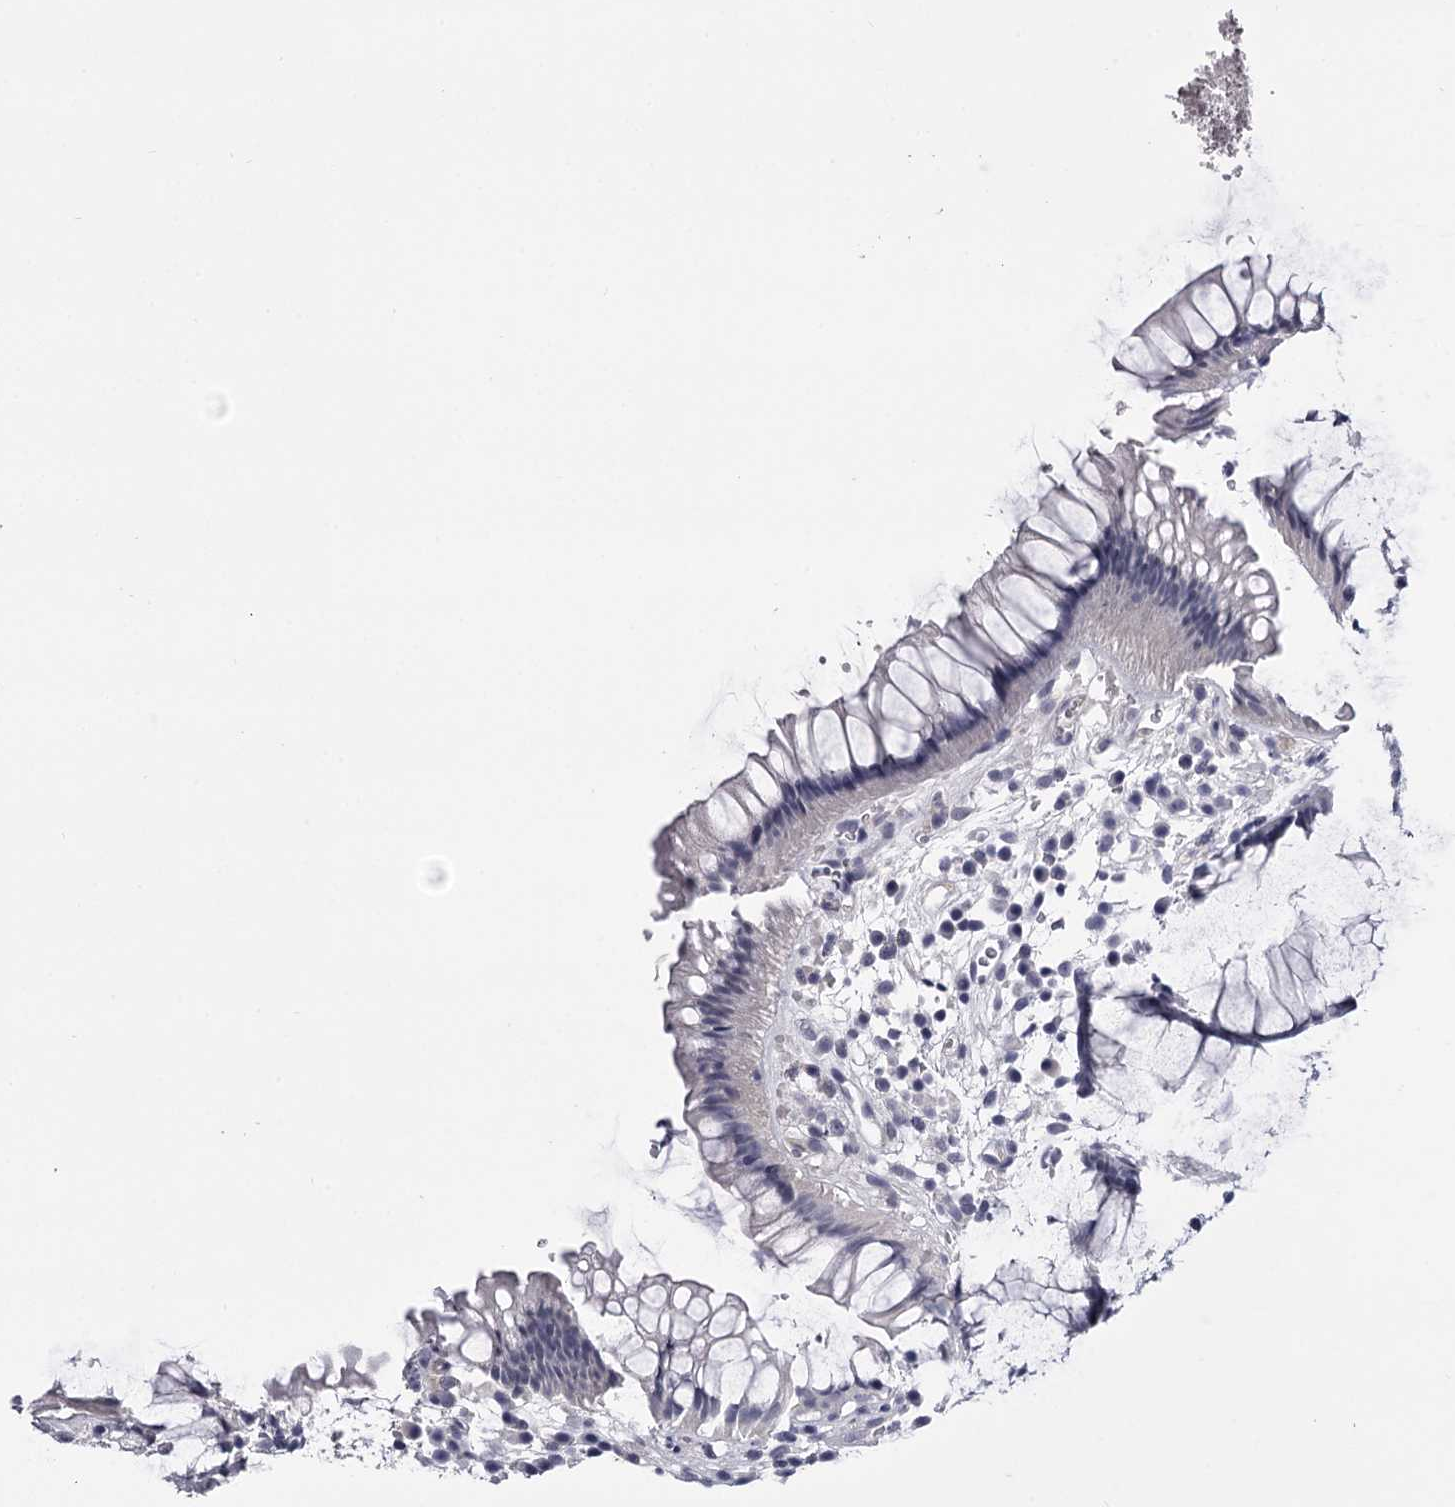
{"staining": {"intensity": "negative", "quantity": "none", "location": "none"}, "tissue": "rectum", "cell_type": "Glandular cells", "image_type": "normal", "snomed": [{"axis": "morphology", "description": "Normal tissue, NOS"}, {"axis": "topography", "description": "Rectum"}], "caption": "Immunohistochemistry image of benign human rectum stained for a protein (brown), which reveals no staining in glandular cells. (DAB immunohistochemistry, high magnification).", "gene": "OVOL2", "patient": {"sex": "male", "age": 51}}